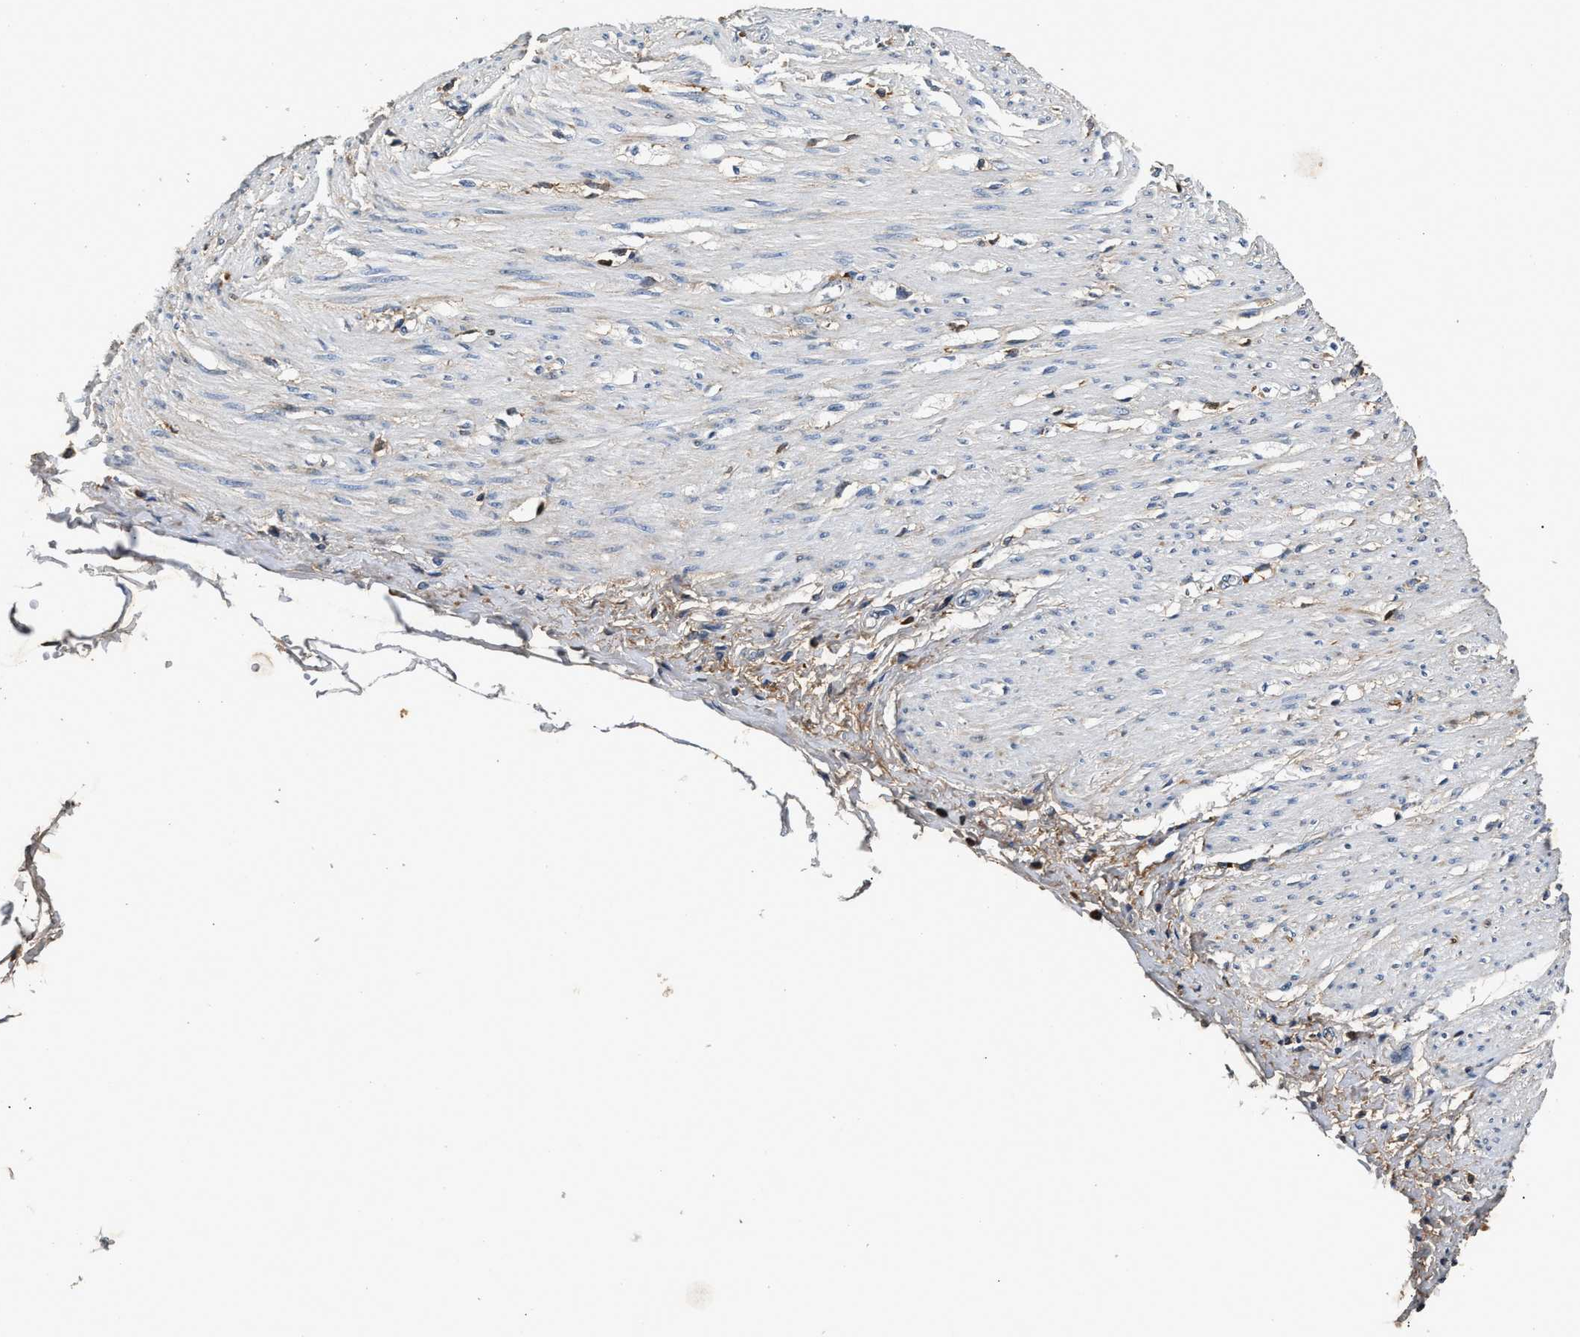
{"staining": {"intensity": "moderate", "quantity": ">75%", "location": "cytoplasmic/membranous"}, "tissue": "adipose tissue", "cell_type": "Adipocytes", "image_type": "normal", "snomed": [{"axis": "morphology", "description": "Normal tissue, NOS"}, {"axis": "morphology", "description": "Adenocarcinoma, NOS"}, {"axis": "topography", "description": "Colon"}, {"axis": "topography", "description": "Peripheral nerve tissue"}], "caption": "Human adipose tissue stained for a protein (brown) displays moderate cytoplasmic/membranous positive expression in about >75% of adipocytes.", "gene": "C3", "patient": {"sex": "male", "age": 14}}